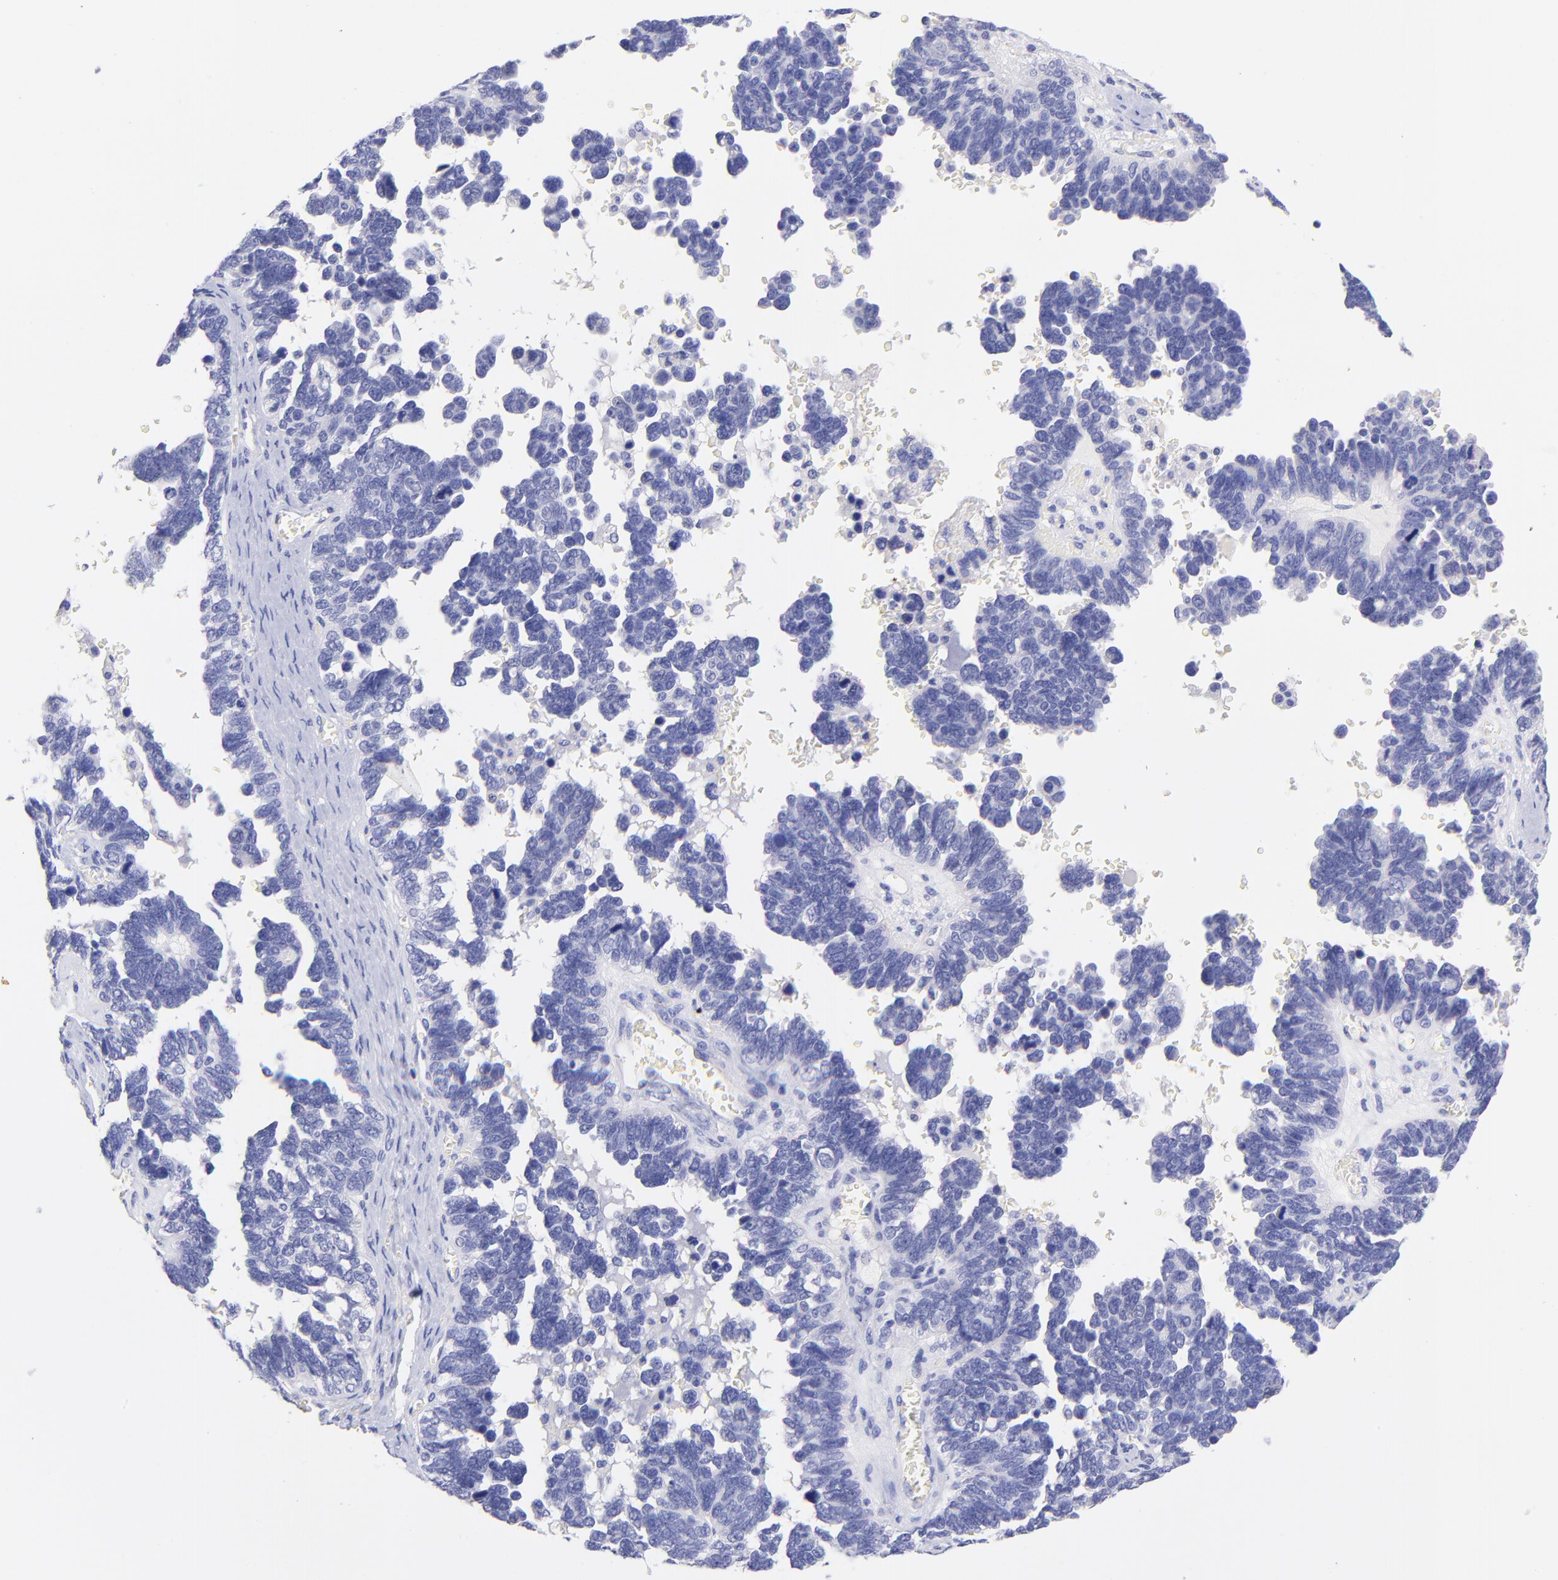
{"staining": {"intensity": "negative", "quantity": "none", "location": "none"}, "tissue": "ovarian cancer", "cell_type": "Tumor cells", "image_type": "cancer", "snomed": [{"axis": "morphology", "description": "Cystadenocarcinoma, serous, NOS"}, {"axis": "topography", "description": "Ovary"}], "caption": "A high-resolution micrograph shows immunohistochemistry staining of ovarian cancer (serous cystadenocarcinoma), which shows no significant staining in tumor cells.", "gene": "RAB3B", "patient": {"sex": "female", "age": 69}}